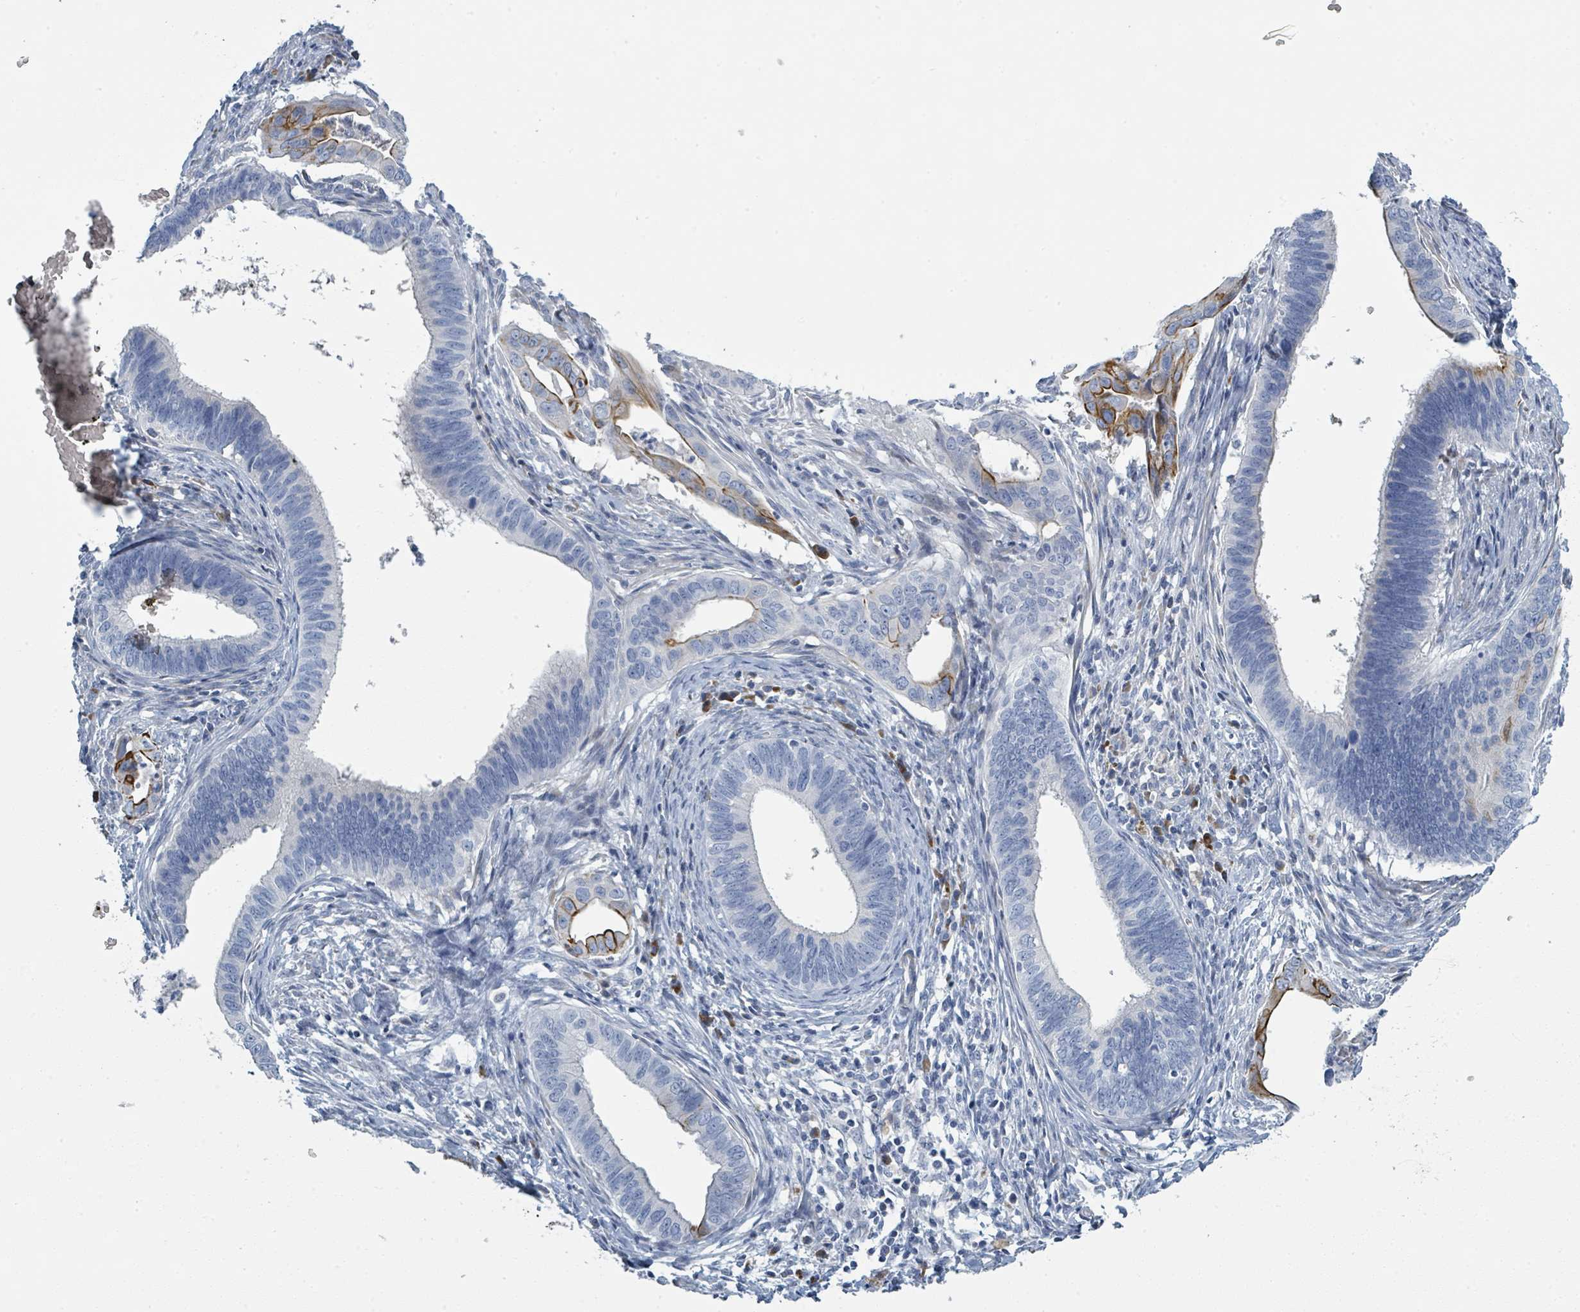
{"staining": {"intensity": "strong", "quantity": "<25%", "location": "cytoplasmic/membranous"}, "tissue": "cervical cancer", "cell_type": "Tumor cells", "image_type": "cancer", "snomed": [{"axis": "morphology", "description": "Adenocarcinoma, NOS"}, {"axis": "topography", "description": "Cervix"}], "caption": "High-magnification brightfield microscopy of adenocarcinoma (cervical) stained with DAB (3,3'-diaminobenzidine) (brown) and counterstained with hematoxylin (blue). tumor cells exhibit strong cytoplasmic/membranous expression is present in approximately<25% of cells.", "gene": "RAB33B", "patient": {"sex": "female", "age": 42}}